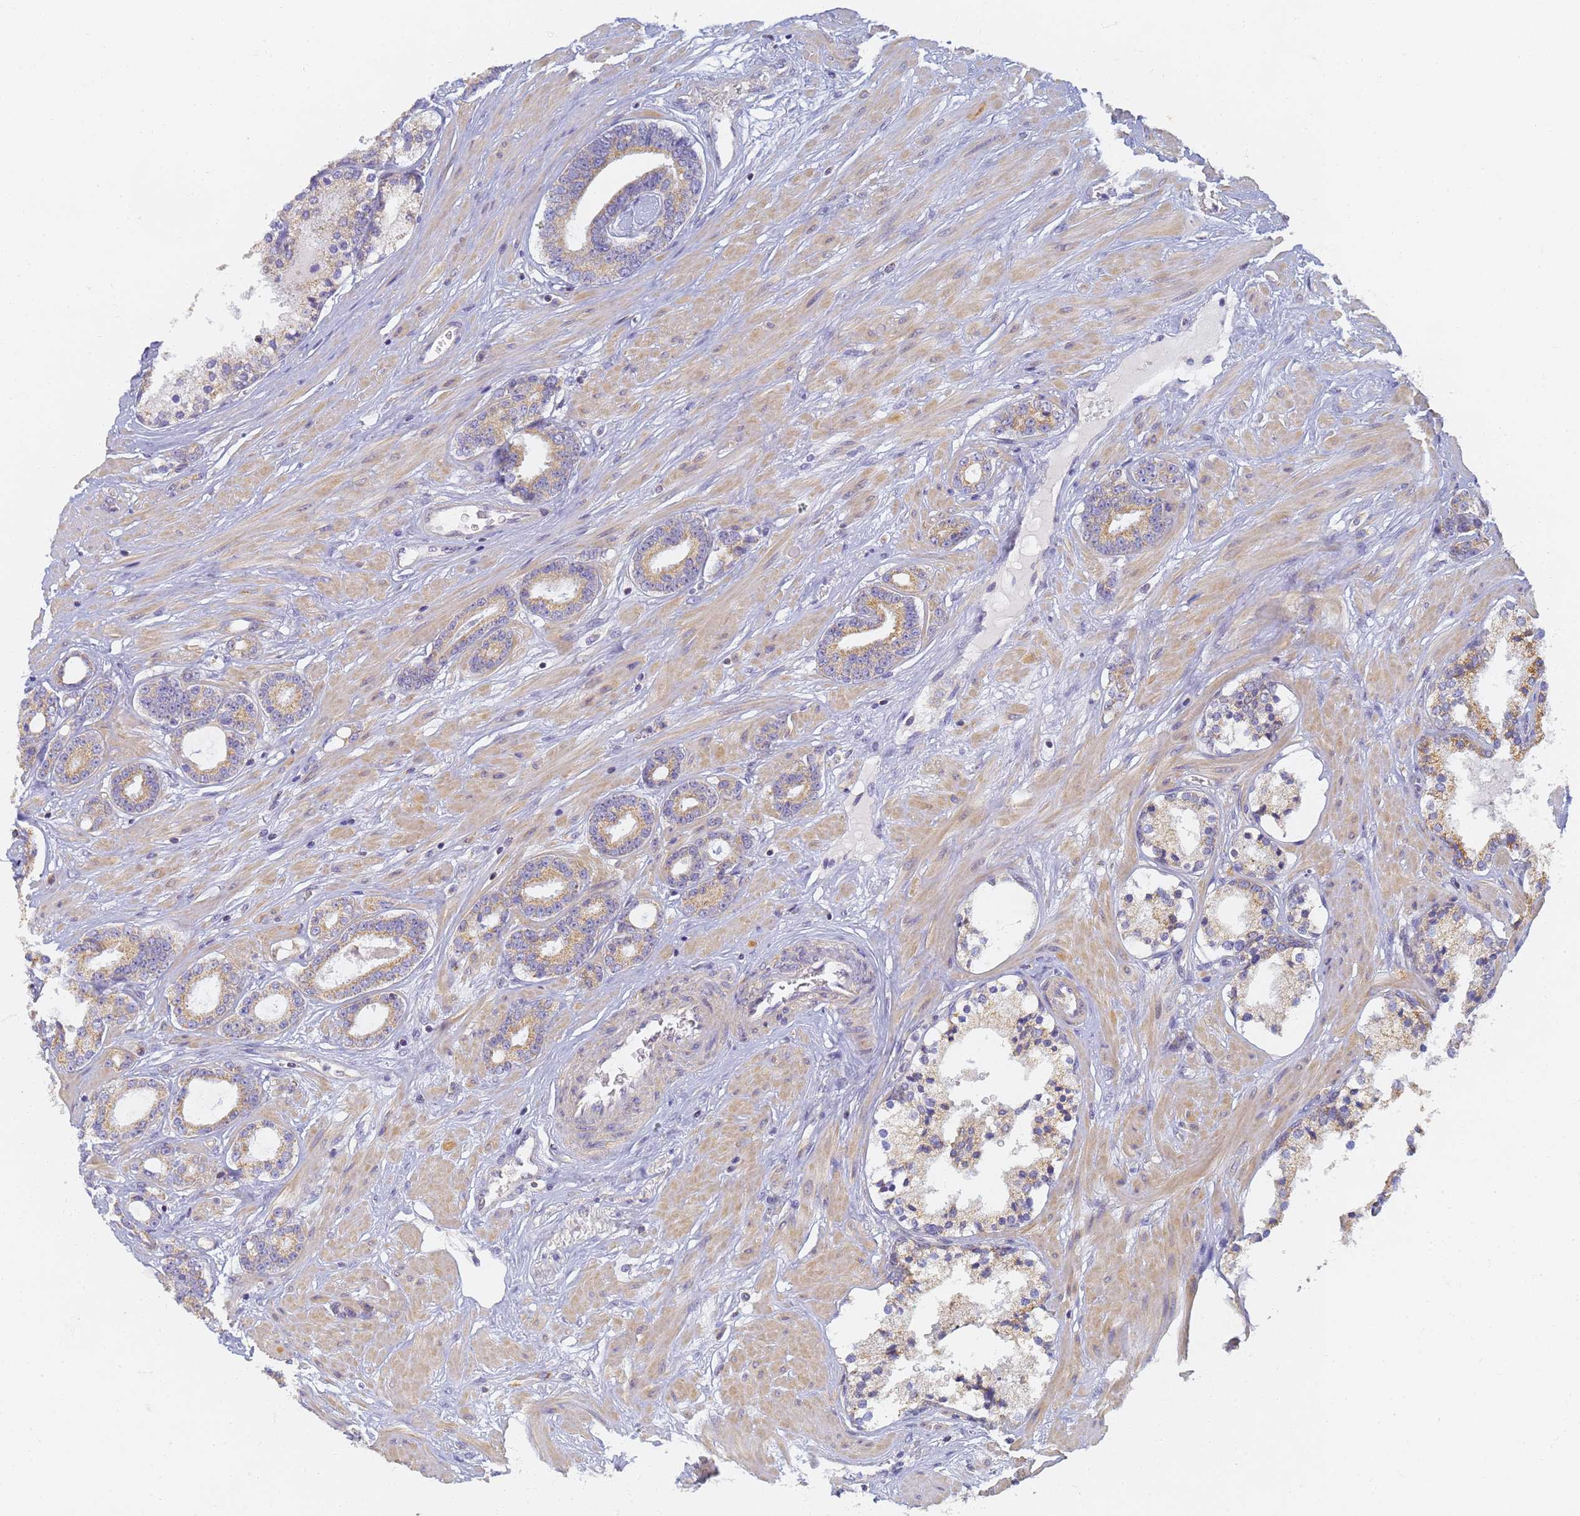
{"staining": {"intensity": "moderate", "quantity": "25%-75%", "location": "cytoplasmic/membranous"}, "tissue": "prostate cancer", "cell_type": "Tumor cells", "image_type": "cancer", "snomed": [{"axis": "morphology", "description": "Adenocarcinoma, High grade"}, {"axis": "topography", "description": "Prostate"}], "caption": "DAB immunohistochemical staining of human prostate cancer (adenocarcinoma (high-grade)) demonstrates moderate cytoplasmic/membranous protein staining in about 25%-75% of tumor cells. The staining was performed using DAB to visualize the protein expression in brown, while the nuclei were stained in blue with hematoxylin (Magnification: 20x).", "gene": "UTP23", "patient": {"sex": "male", "age": 58}}